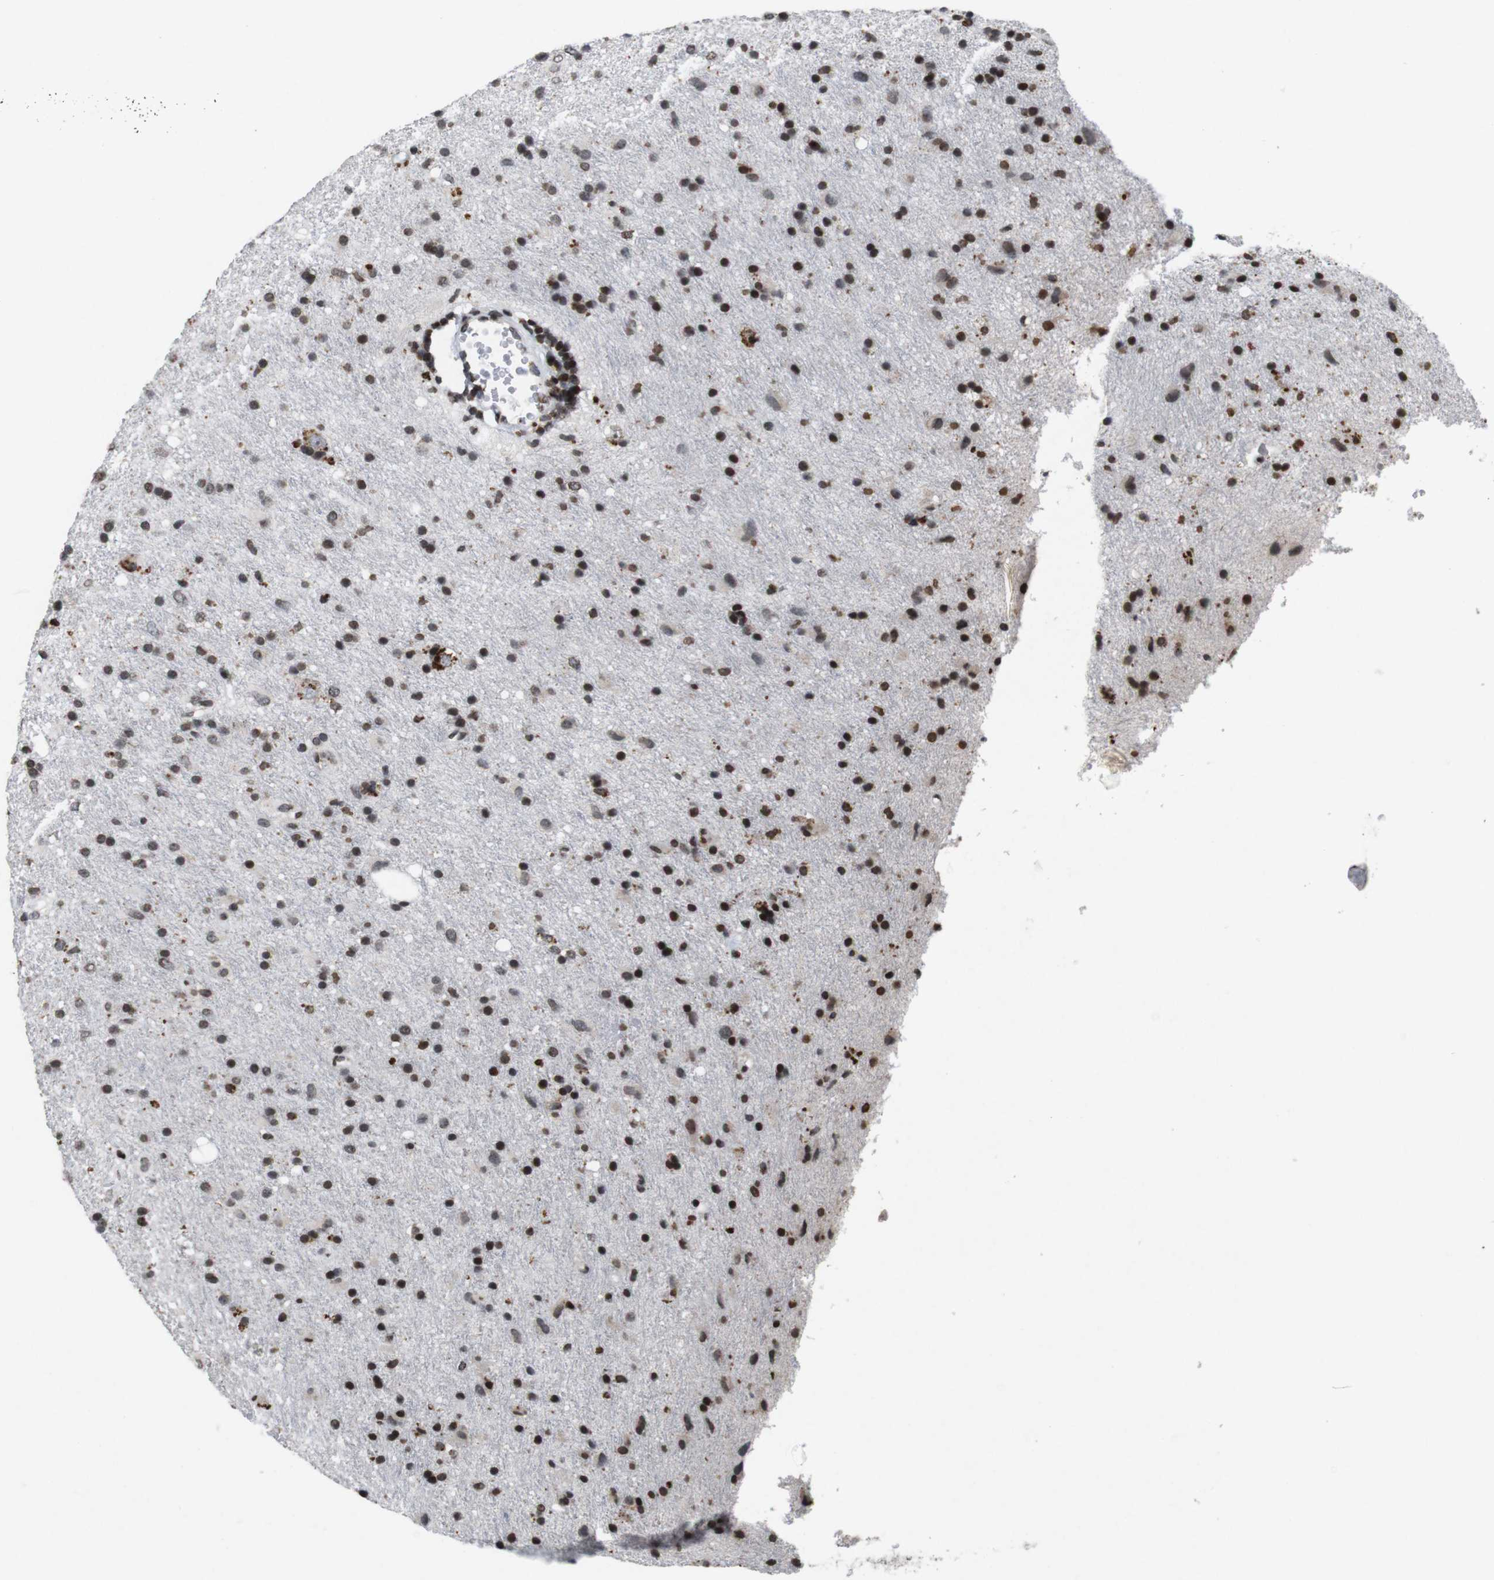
{"staining": {"intensity": "strong", "quantity": ">75%", "location": "nuclear"}, "tissue": "glioma", "cell_type": "Tumor cells", "image_type": "cancer", "snomed": [{"axis": "morphology", "description": "Glioma, malignant, Low grade"}, {"axis": "topography", "description": "Brain"}], "caption": "Low-grade glioma (malignant) tissue demonstrates strong nuclear staining in approximately >75% of tumor cells, visualized by immunohistochemistry.", "gene": "MAGEH1", "patient": {"sex": "male", "age": 77}}